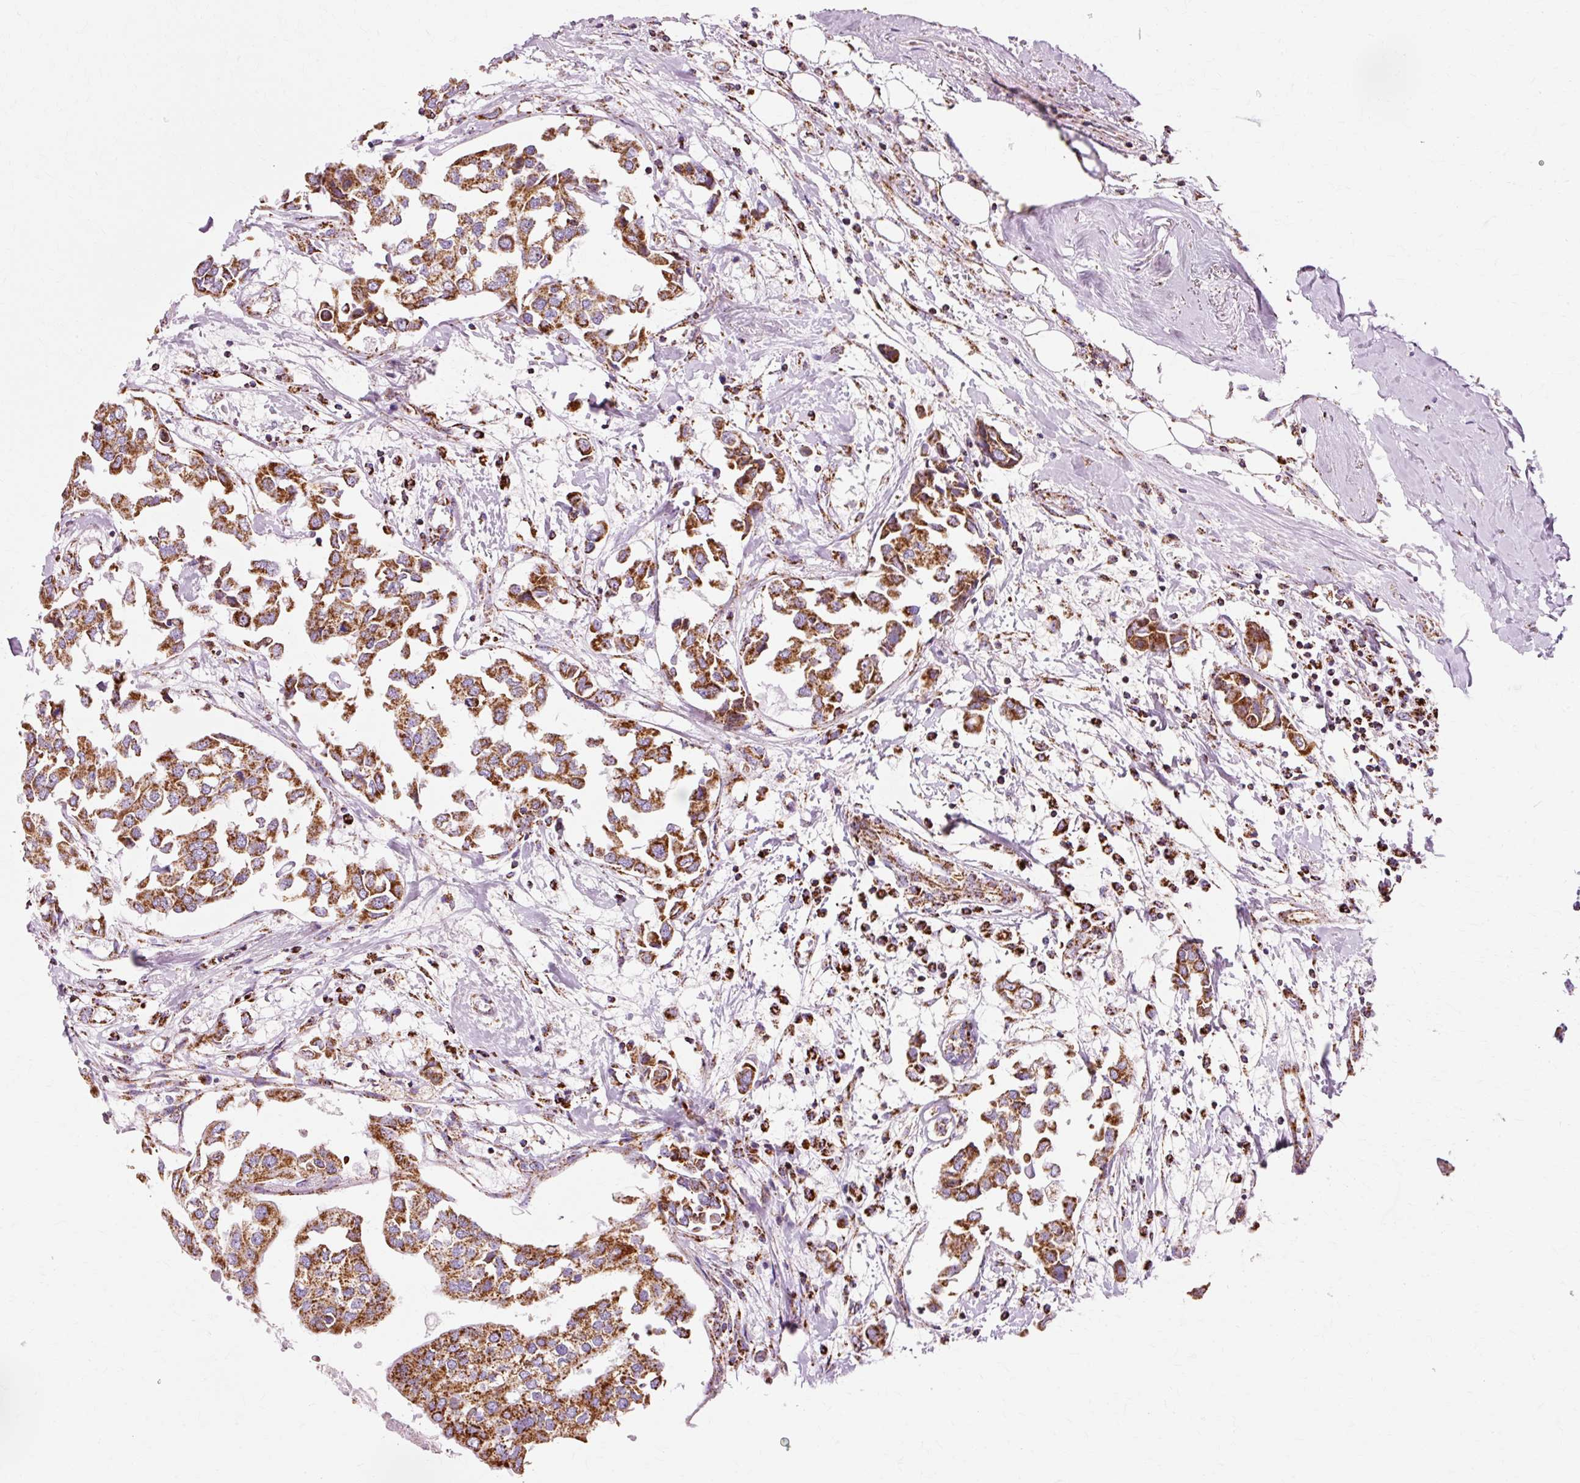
{"staining": {"intensity": "strong", "quantity": ">75%", "location": "cytoplasmic/membranous"}, "tissue": "breast cancer", "cell_type": "Tumor cells", "image_type": "cancer", "snomed": [{"axis": "morphology", "description": "Duct carcinoma"}, {"axis": "topography", "description": "Breast"}], "caption": "Breast intraductal carcinoma stained for a protein (brown) shows strong cytoplasmic/membranous positive expression in about >75% of tumor cells.", "gene": "ATP5PO", "patient": {"sex": "female", "age": 83}}